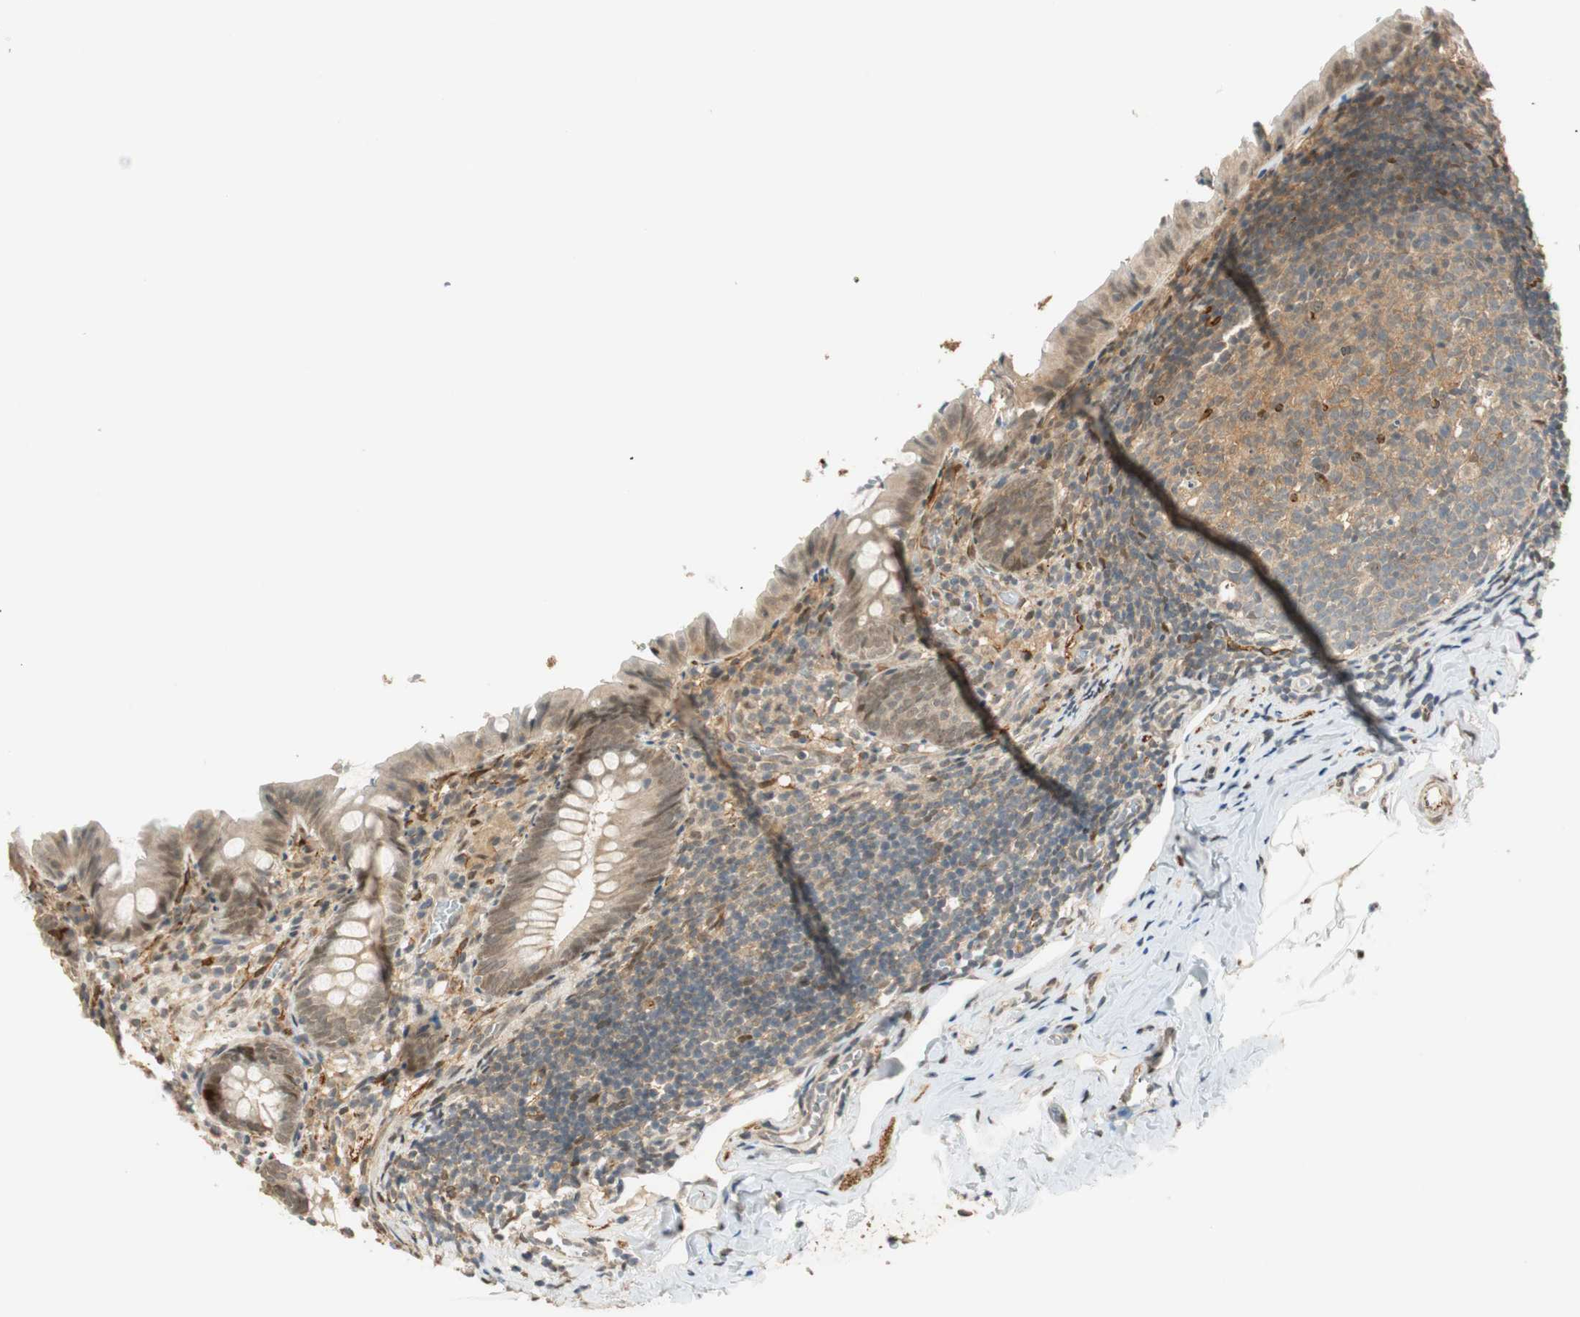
{"staining": {"intensity": "negative", "quantity": "none", "location": "none"}, "tissue": "appendix", "cell_type": "Glandular cells", "image_type": "normal", "snomed": [{"axis": "morphology", "description": "Normal tissue, NOS"}, {"axis": "topography", "description": "Appendix"}], "caption": "Human appendix stained for a protein using IHC displays no positivity in glandular cells.", "gene": "NES", "patient": {"sex": "female", "age": 10}}